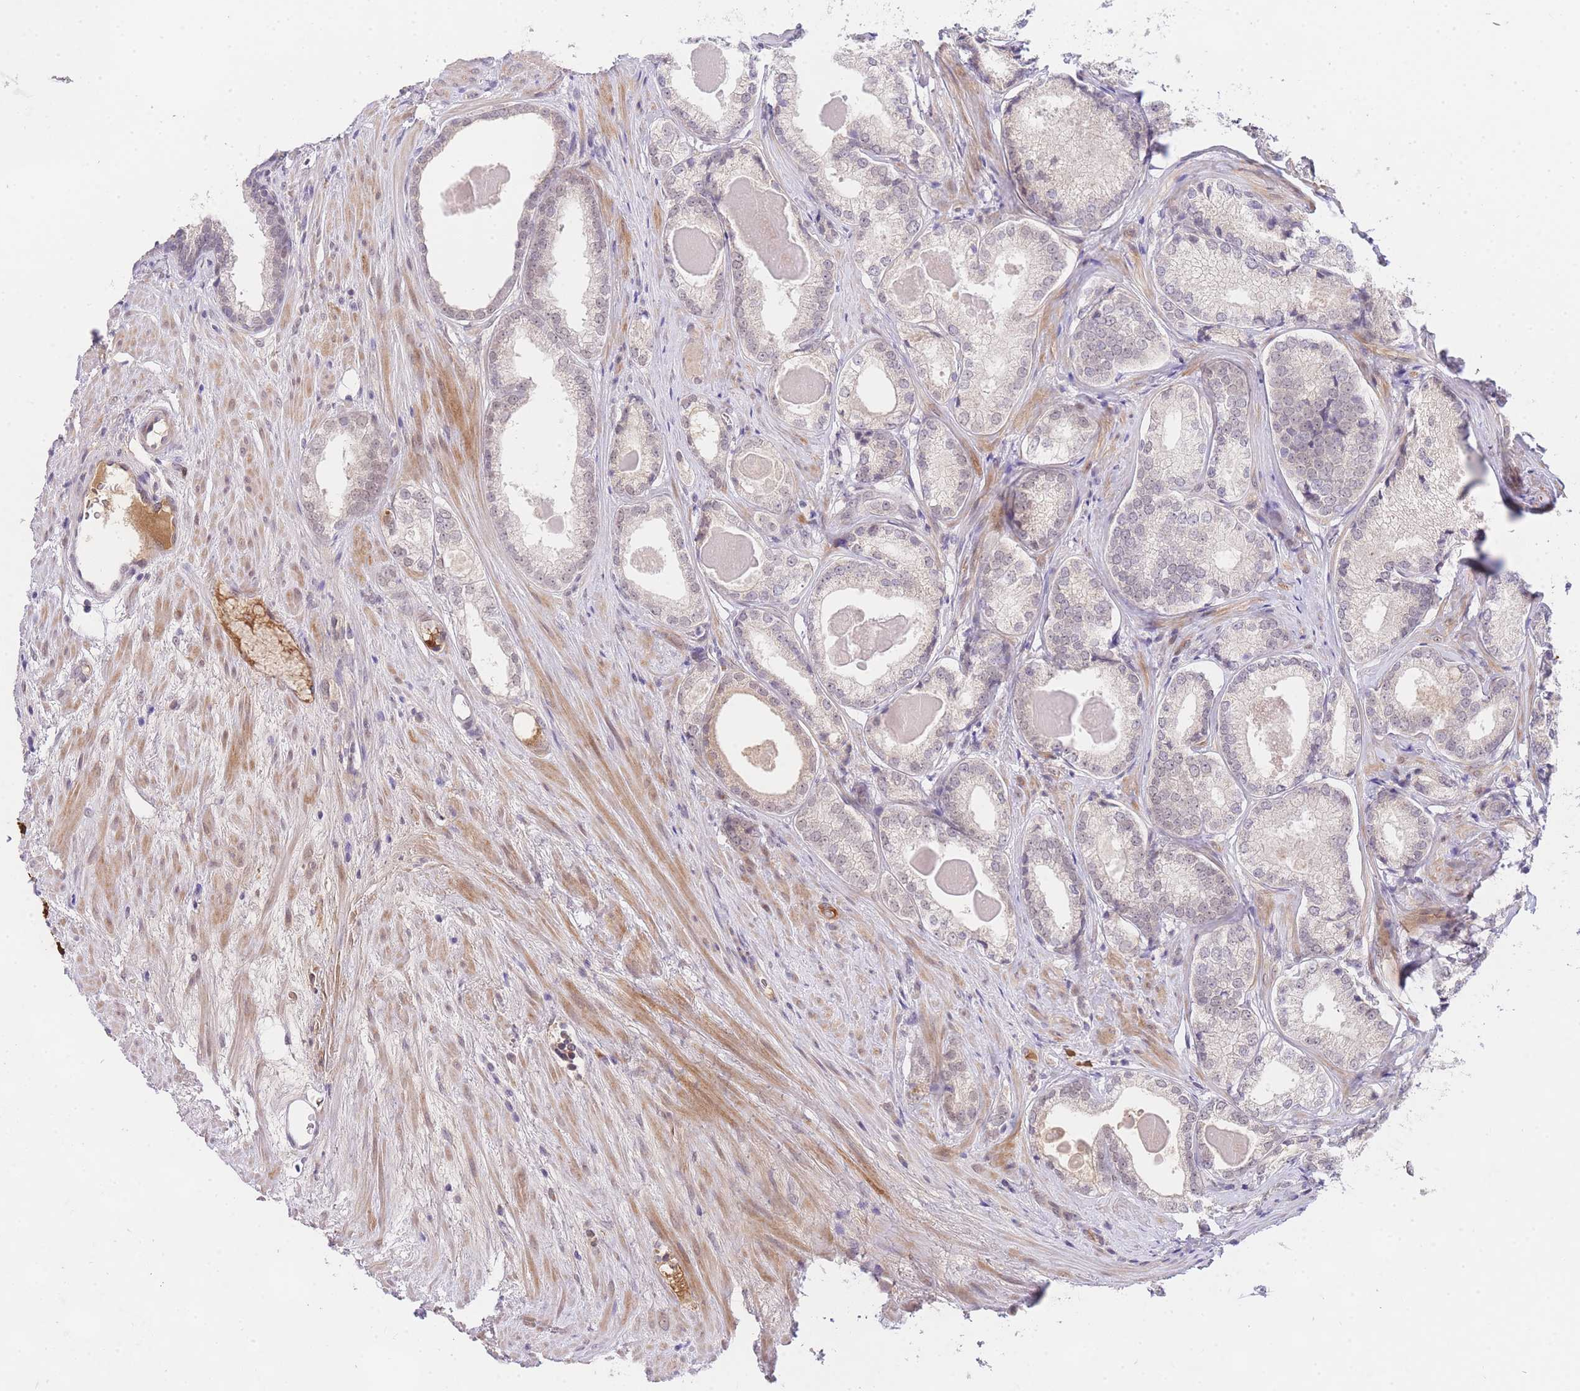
{"staining": {"intensity": "negative", "quantity": "none", "location": "none"}, "tissue": "prostate cancer", "cell_type": "Tumor cells", "image_type": "cancer", "snomed": [{"axis": "morphology", "description": "Adenocarcinoma, Low grade"}, {"axis": "topography", "description": "Prostate"}], "caption": "This micrograph is of adenocarcinoma (low-grade) (prostate) stained with IHC to label a protein in brown with the nuclei are counter-stained blue. There is no staining in tumor cells. The staining is performed using DAB (3,3'-diaminobenzidine) brown chromogen with nuclei counter-stained in using hematoxylin.", "gene": "SLC25A33", "patient": {"sex": "male", "age": 68}}